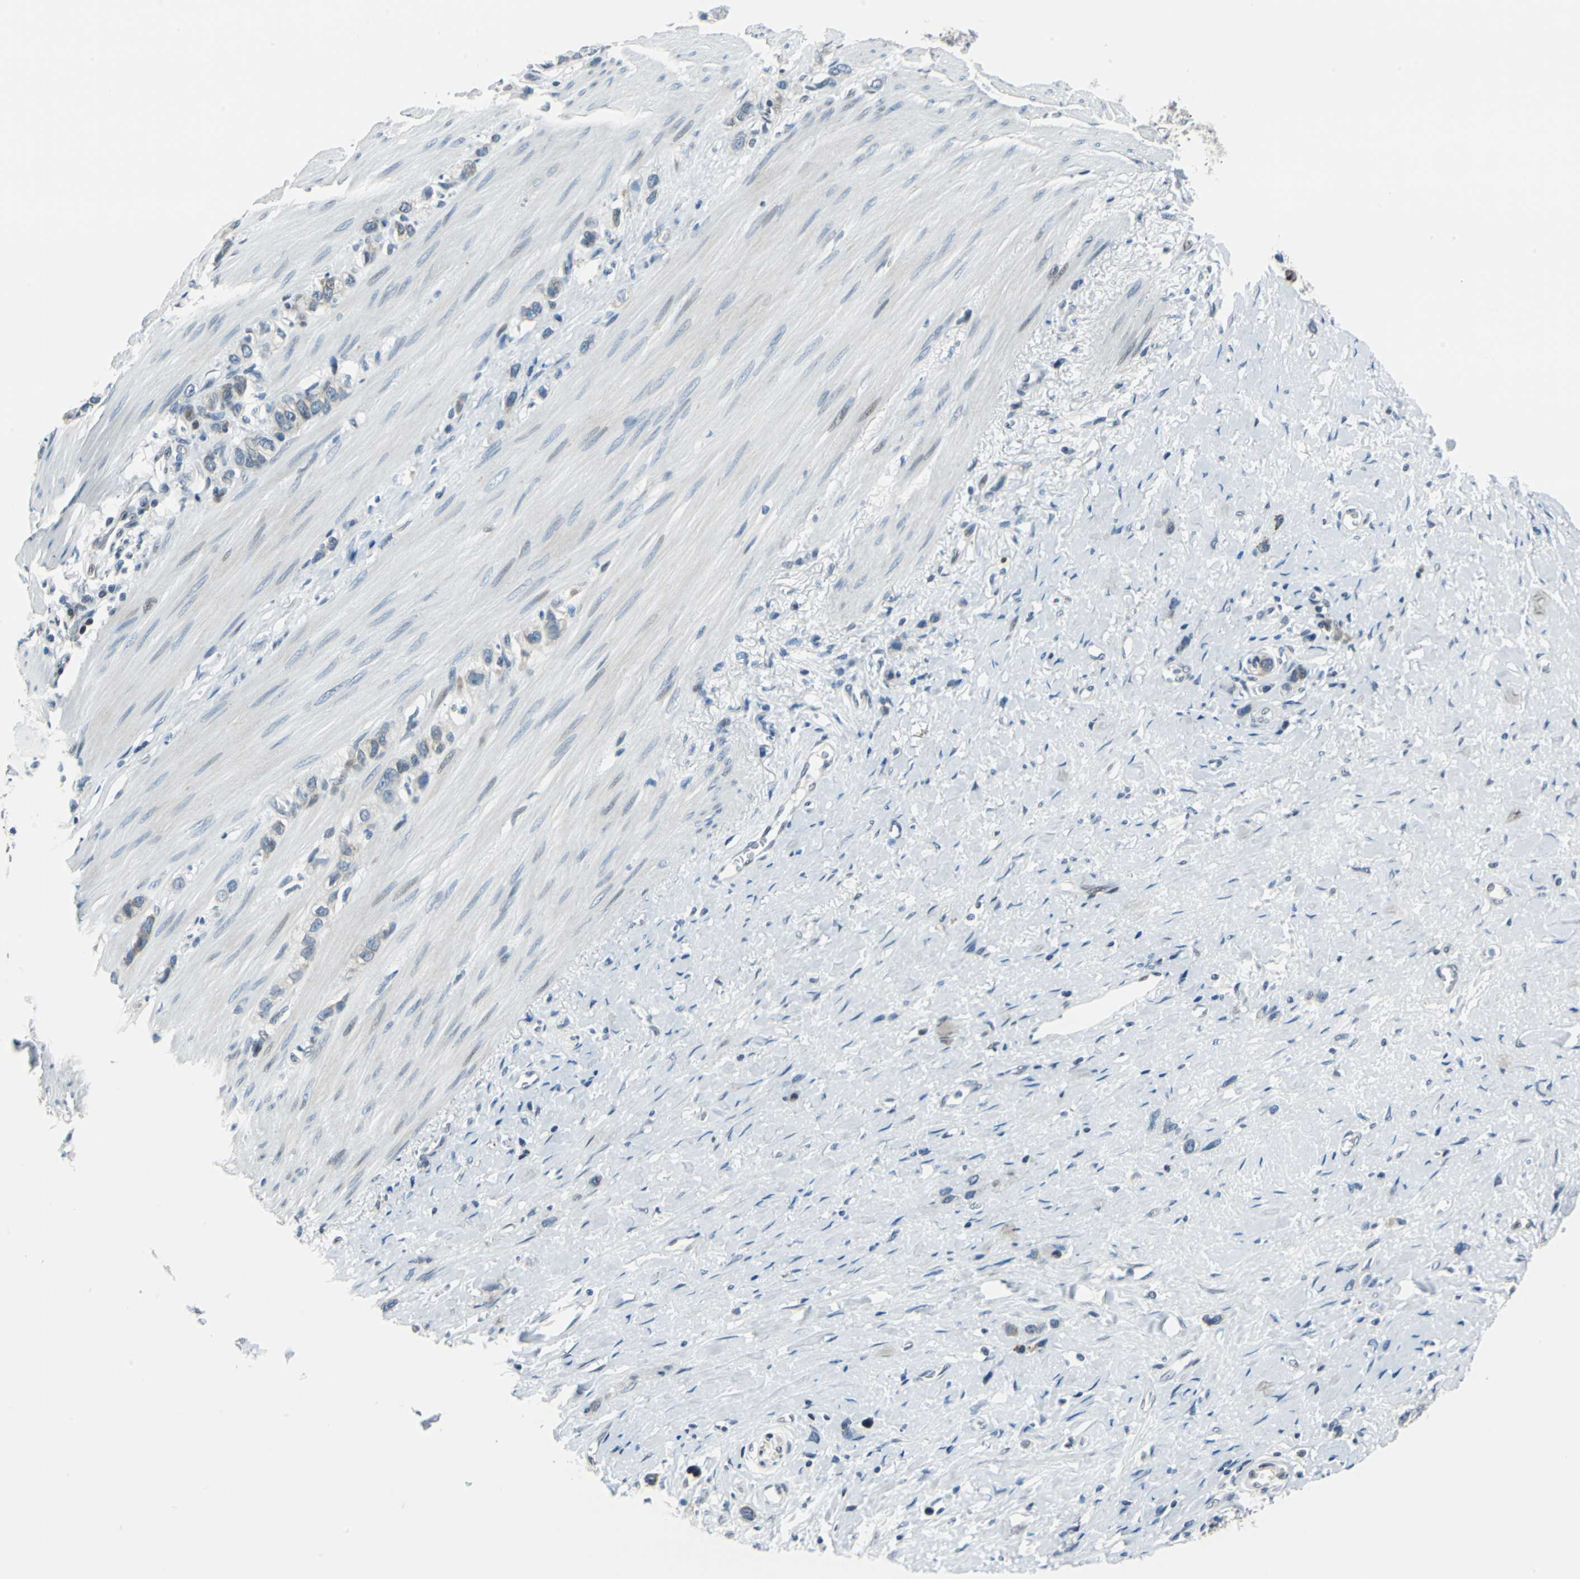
{"staining": {"intensity": "weak", "quantity": "25%-75%", "location": "cytoplasmic/membranous"}, "tissue": "stomach cancer", "cell_type": "Tumor cells", "image_type": "cancer", "snomed": [{"axis": "morphology", "description": "Normal tissue, NOS"}, {"axis": "morphology", "description": "Adenocarcinoma, NOS"}, {"axis": "morphology", "description": "Adenocarcinoma, High grade"}, {"axis": "topography", "description": "Stomach, upper"}, {"axis": "topography", "description": "Stomach"}], "caption": "A brown stain labels weak cytoplasmic/membranous expression of a protein in stomach cancer tumor cells. (DAB IHC with brightfield microscopy, high magnification).", "gene": "HCFC2", "patient": {"sex": "female", "age": 65}}